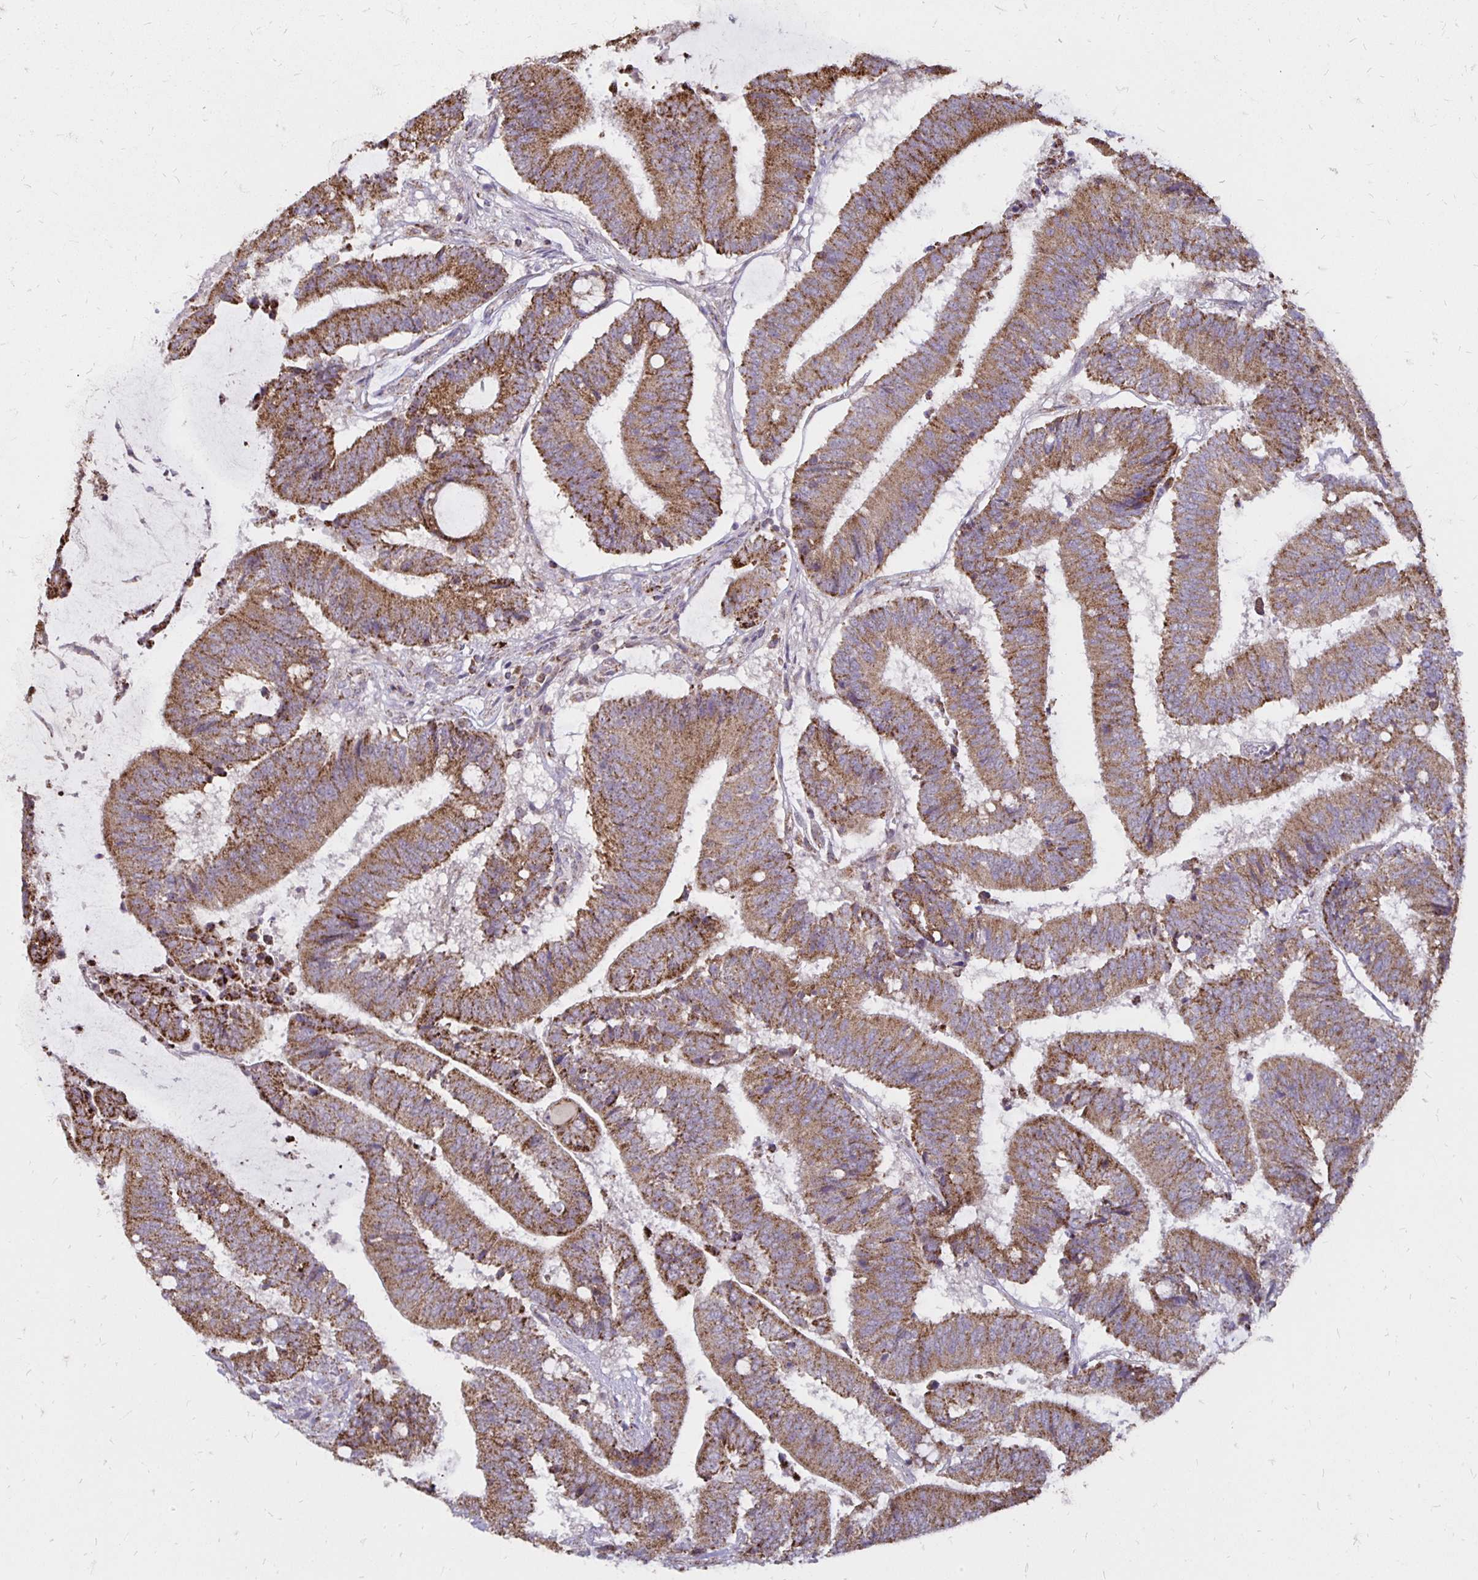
{"staining": {"intensity": "strong", "quantity": ">75%", "location": "cytoplasmic/membranous"}, "tissue": "colorectal cancer", "cell_type": "Tumor cells", "image_type": "cancer", "snomed": [{"axis": "morphology", "description": "Adenocarcinoma, NOS"}, {"axis": "topography", "description": "Colon"}], "caption": "Tumor cells demonstrate high levels of strong cytoplasmic/membranous positivity in about >75% of cells in colorectal cancer (adenocarcinoma).", "gene": "IER3", "patient": {"sex": "female", "age": 43}}